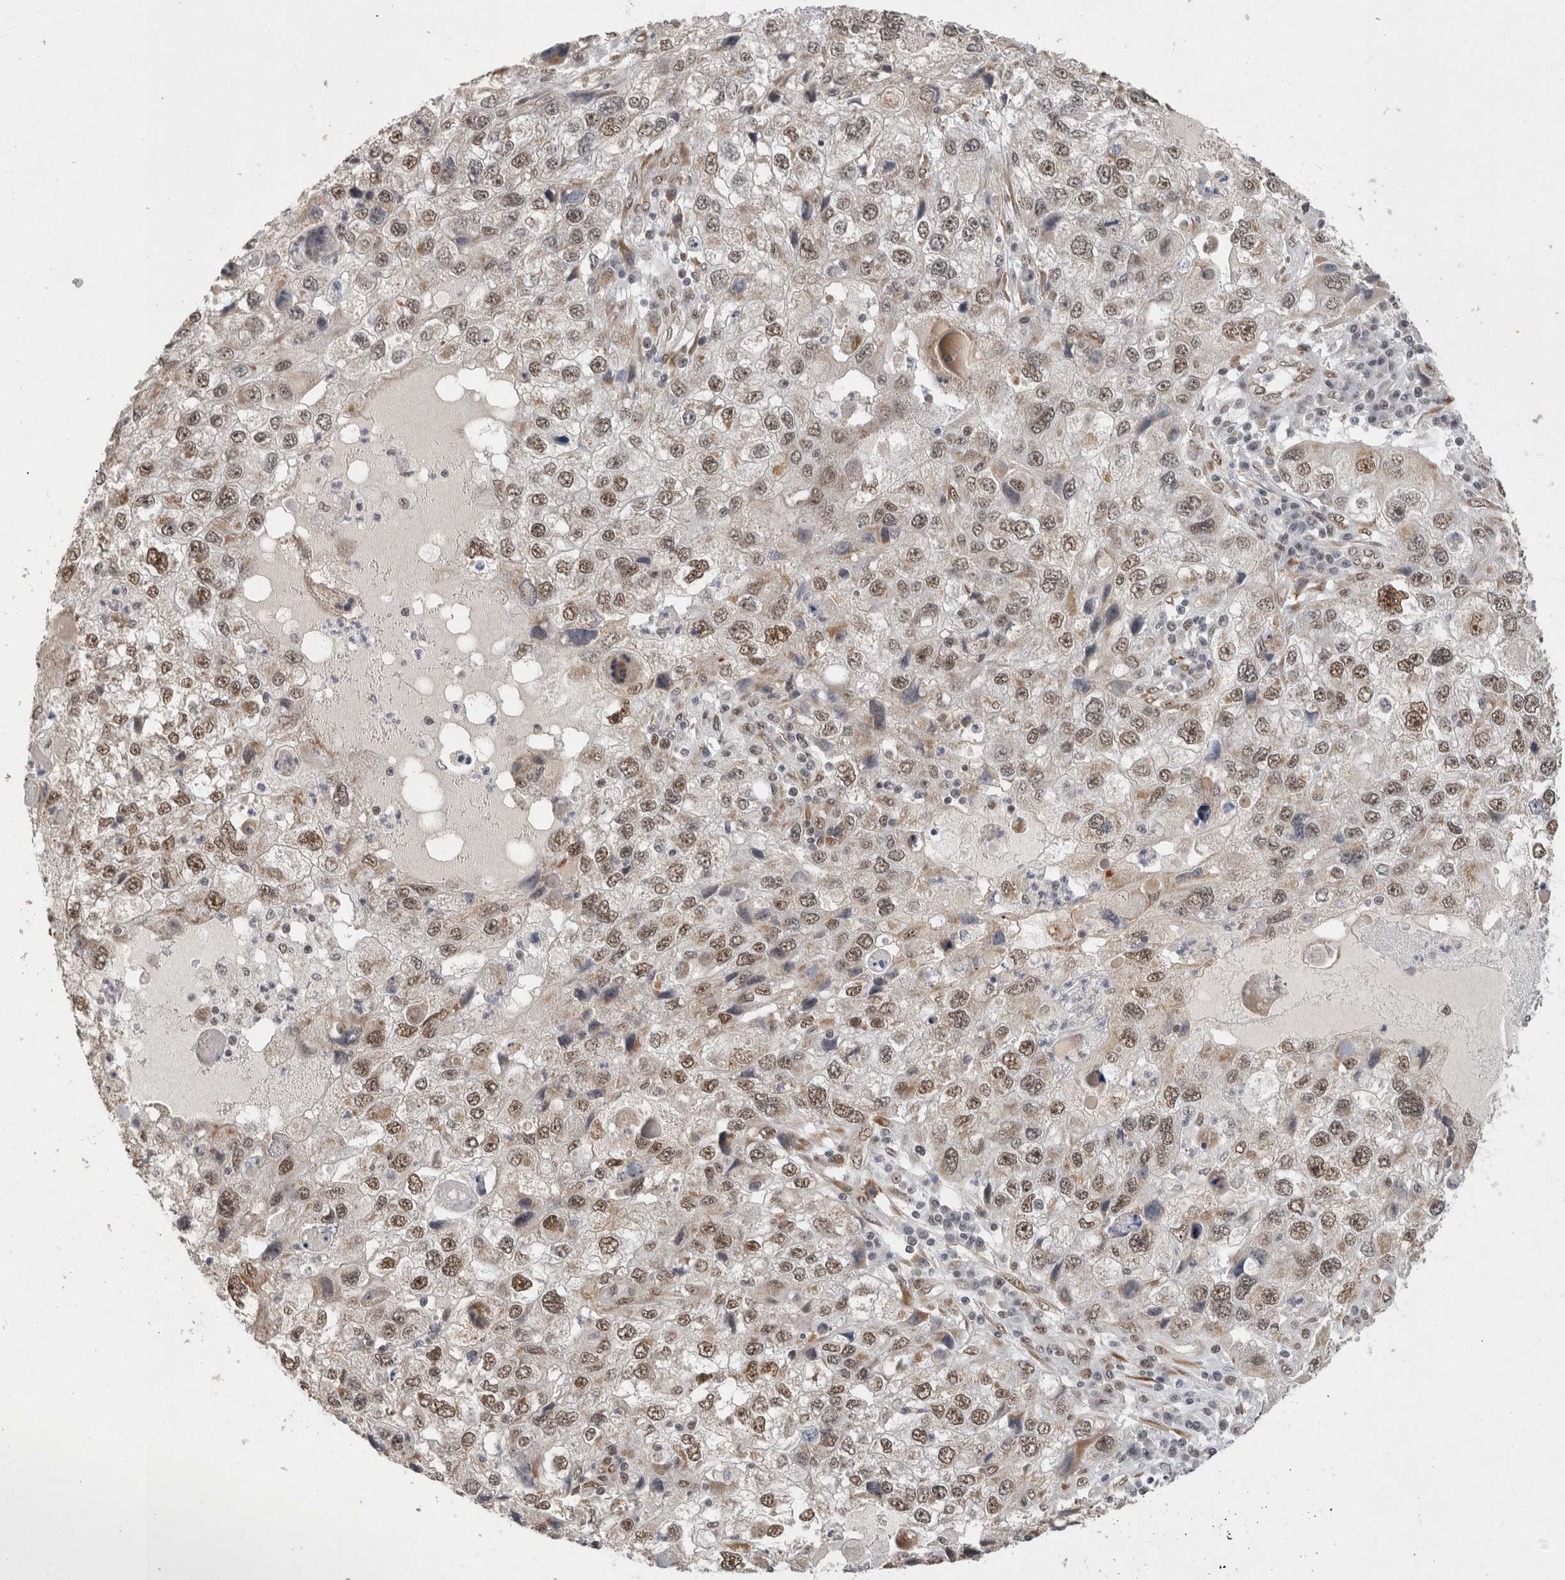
{"staining": {"intensity": "moderate", "quantity": ">75%", "location": "nuclear"}, "tissue": "endometrial cancer", "cell_type": "Tumor cells", "image_type": "cancer", "snomed": [{"axis": "morphology", "description": "Adenocarcinoma, NOS"}, {"axis": "topography", "description": "Endometrium"}], "caption": "A photomicrograph of endometrial adenocarcinoma stained for a protein reveals moderate nuclear brown staining in tumor cells.", "gene": "DDX42", "patient": {"sex": "female", "age": 49}}